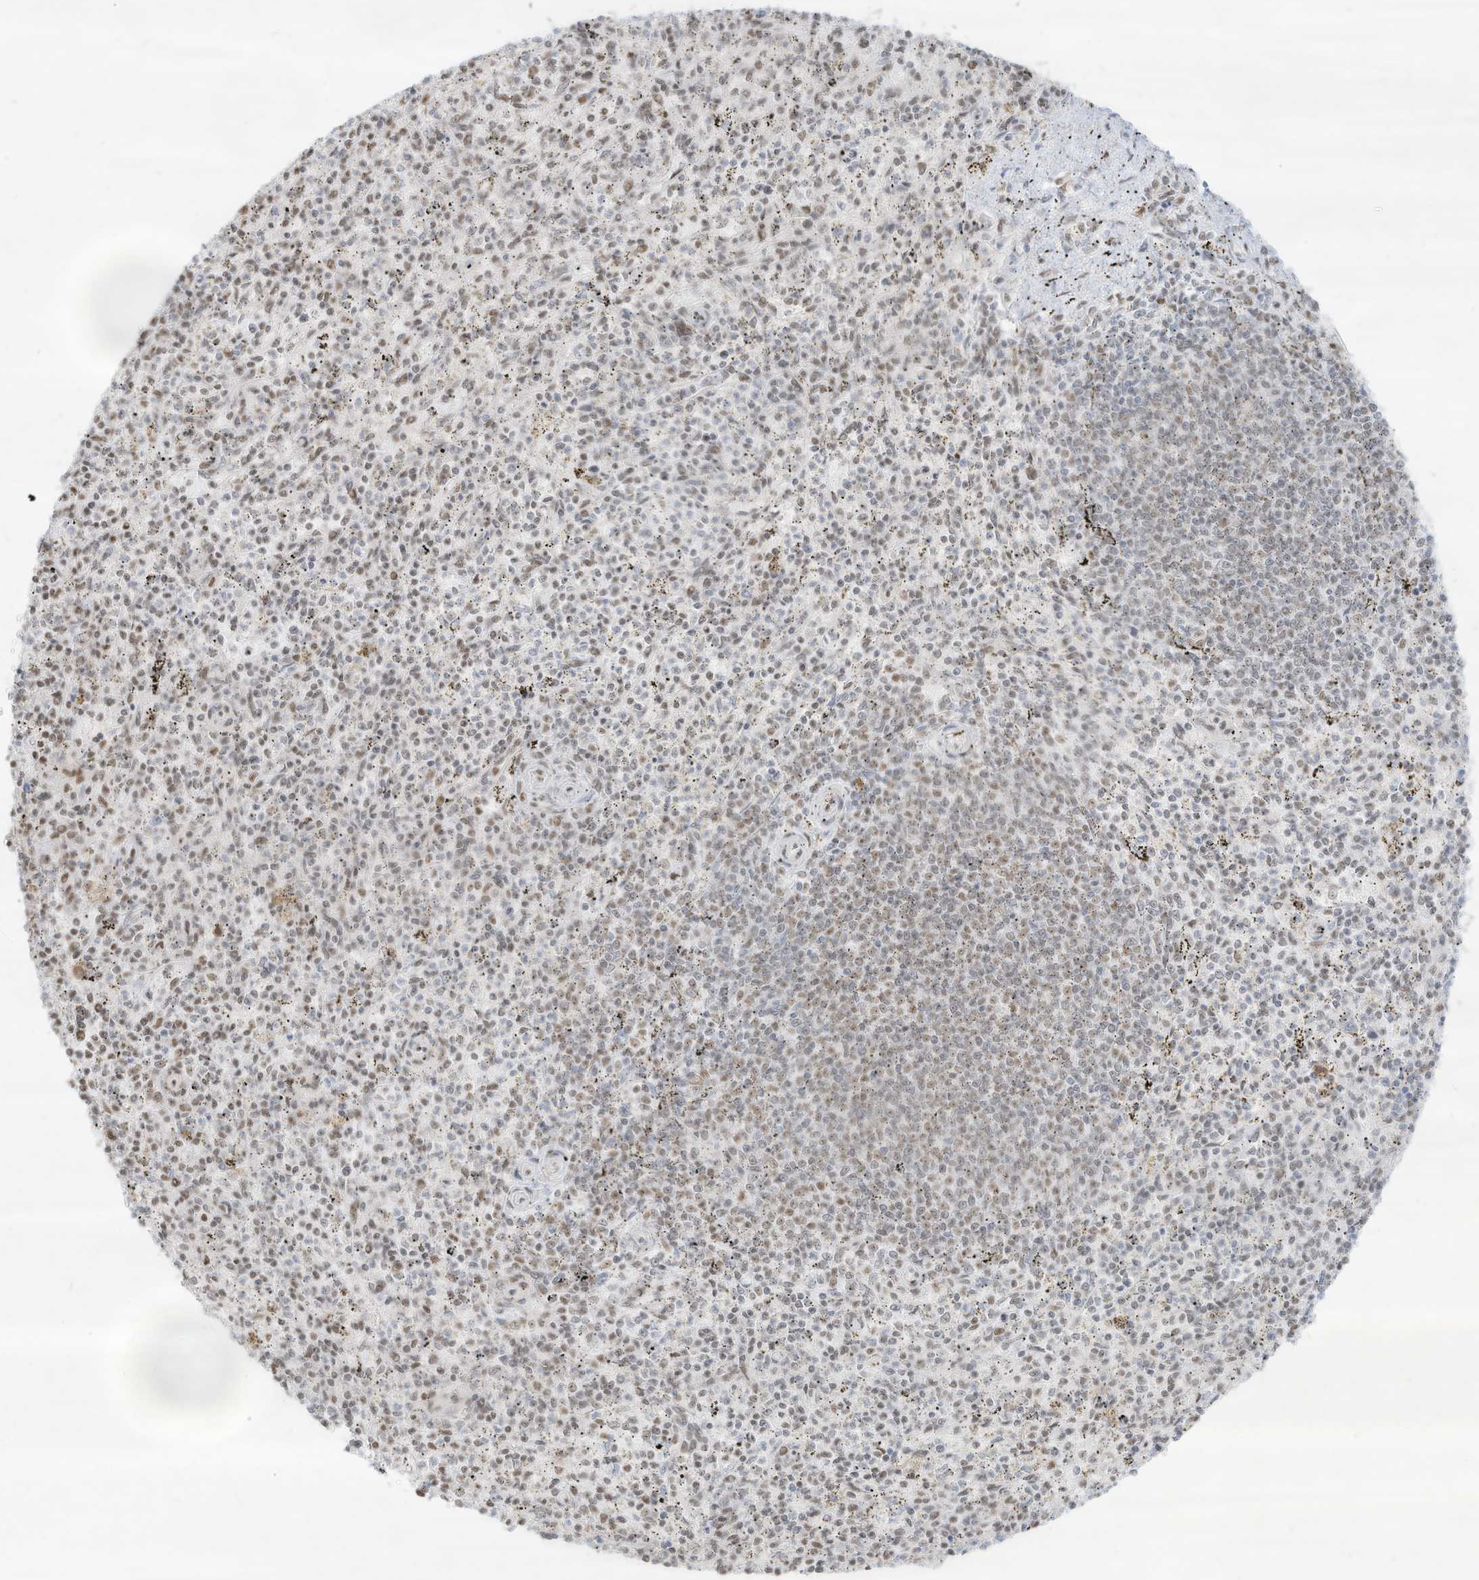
{"staining": {"intensity": "weak", "quantity": "<25%", "location": "nuclear"}, "tissue": "spleen", "cell_type": "Cells in red pulp", "image_type": "normal", "snomed": [{"axis": "morphology", "description": "Normal tissue, NOS"}, {"axis": "topography", "description": "Spleen"}], "caption": "Human spleen stained for a protein using IHC demonstrates no positivity in cells in red pulp.", "gene": "NHSL1", "patient": {"sex": "male", "age": 72}}